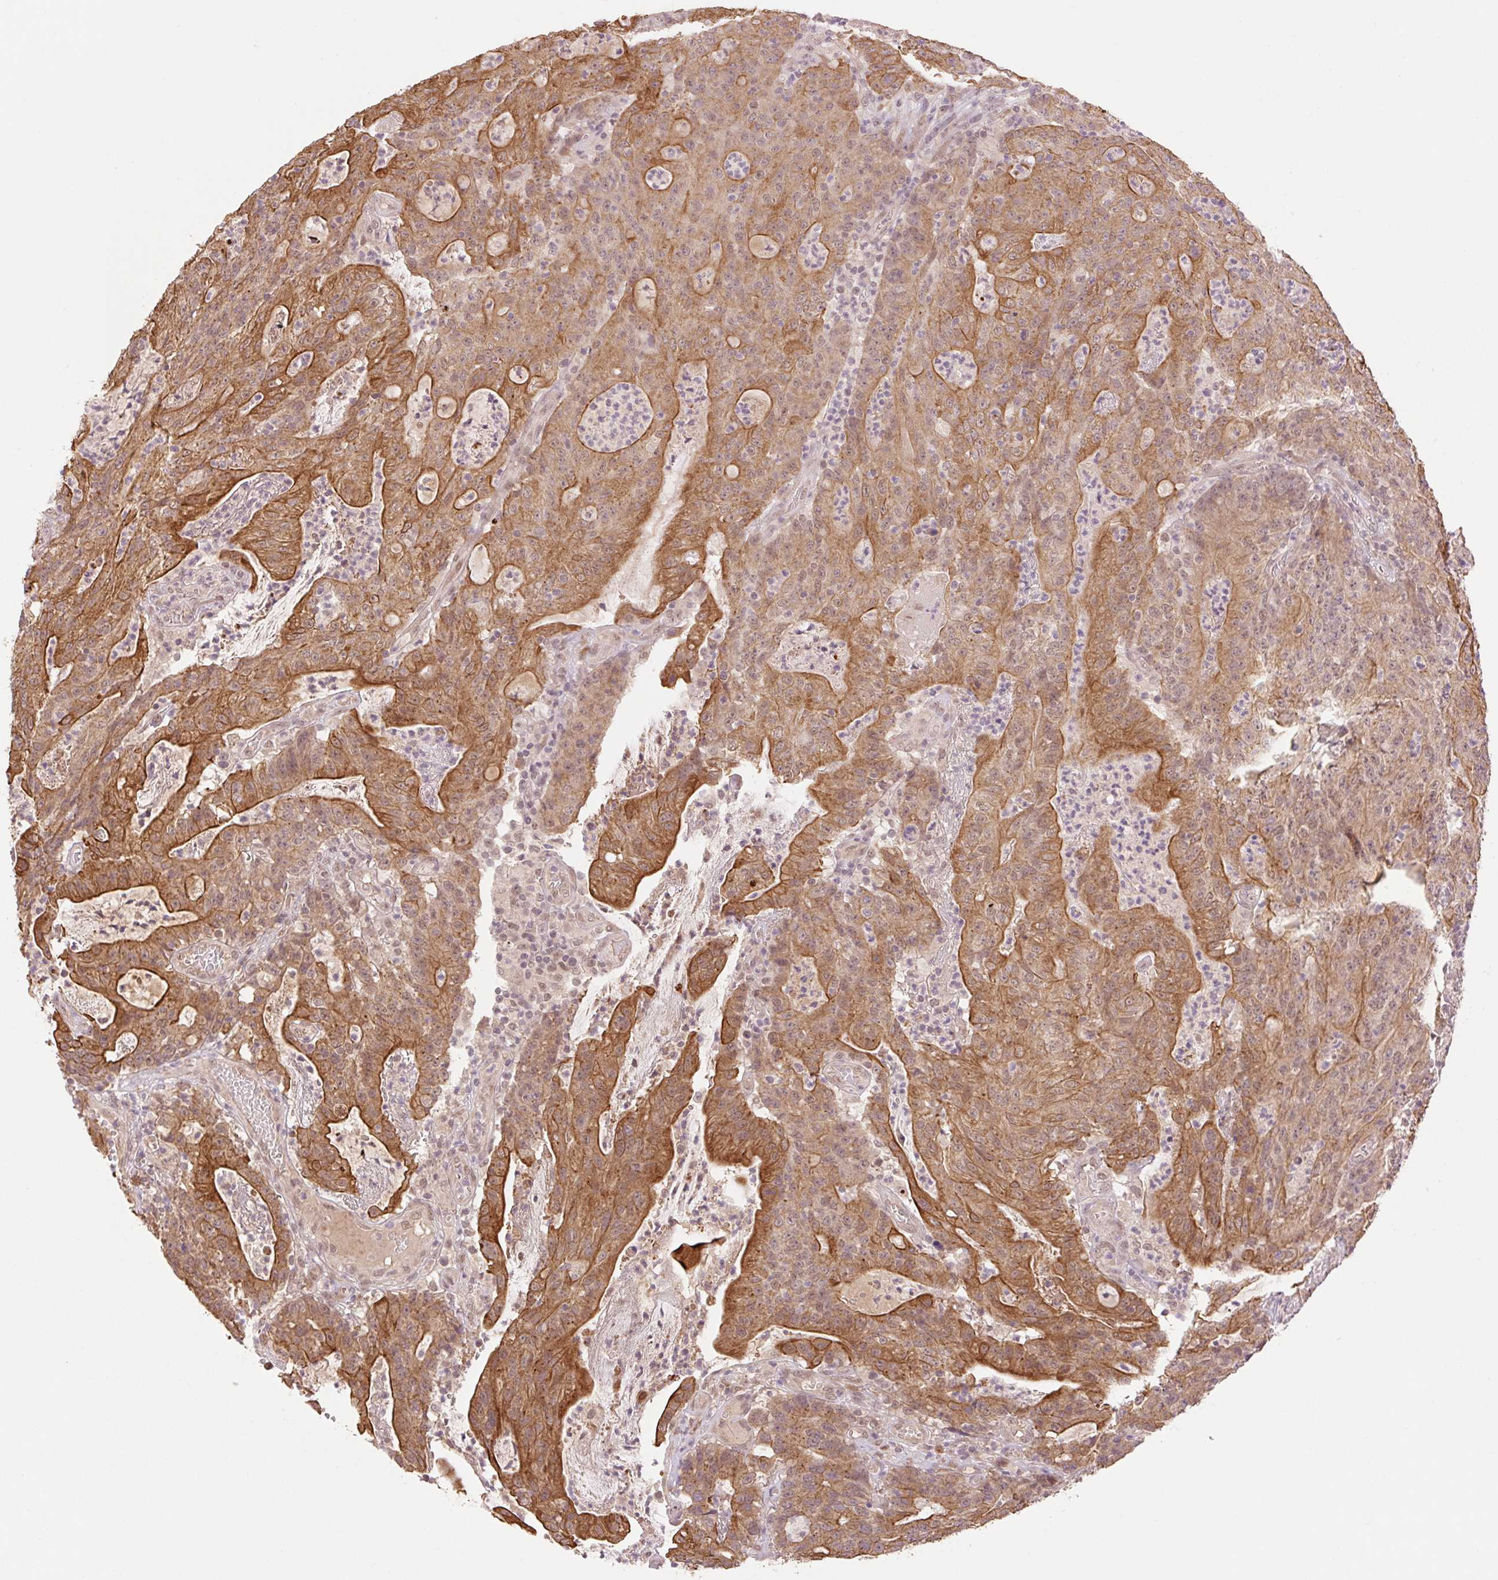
{"staining": {"intensity": "strong", "quantity": ">75%", "location": "cytoplasmic/membranous"}, "tissue": "colorectal cancer", "cell_type": "Tumor cells", "image_type": "cancer", "snomed": [{"axis": "morphology", "description": "Adenocarcinoma, NOS"}, {"axis": "topography", "description": "Colon"}], "caption": "Immunohistochemical staining of adenocarcinoma (colorectal) reveals strong cytoplasmic/membranous protein staining in about >75% of tumor cells. The protein of interest is shown in brown color, while the nuclei are stained blue.", "gene": "YJU2B", "patient": {"sex": "male", "age": 83}}